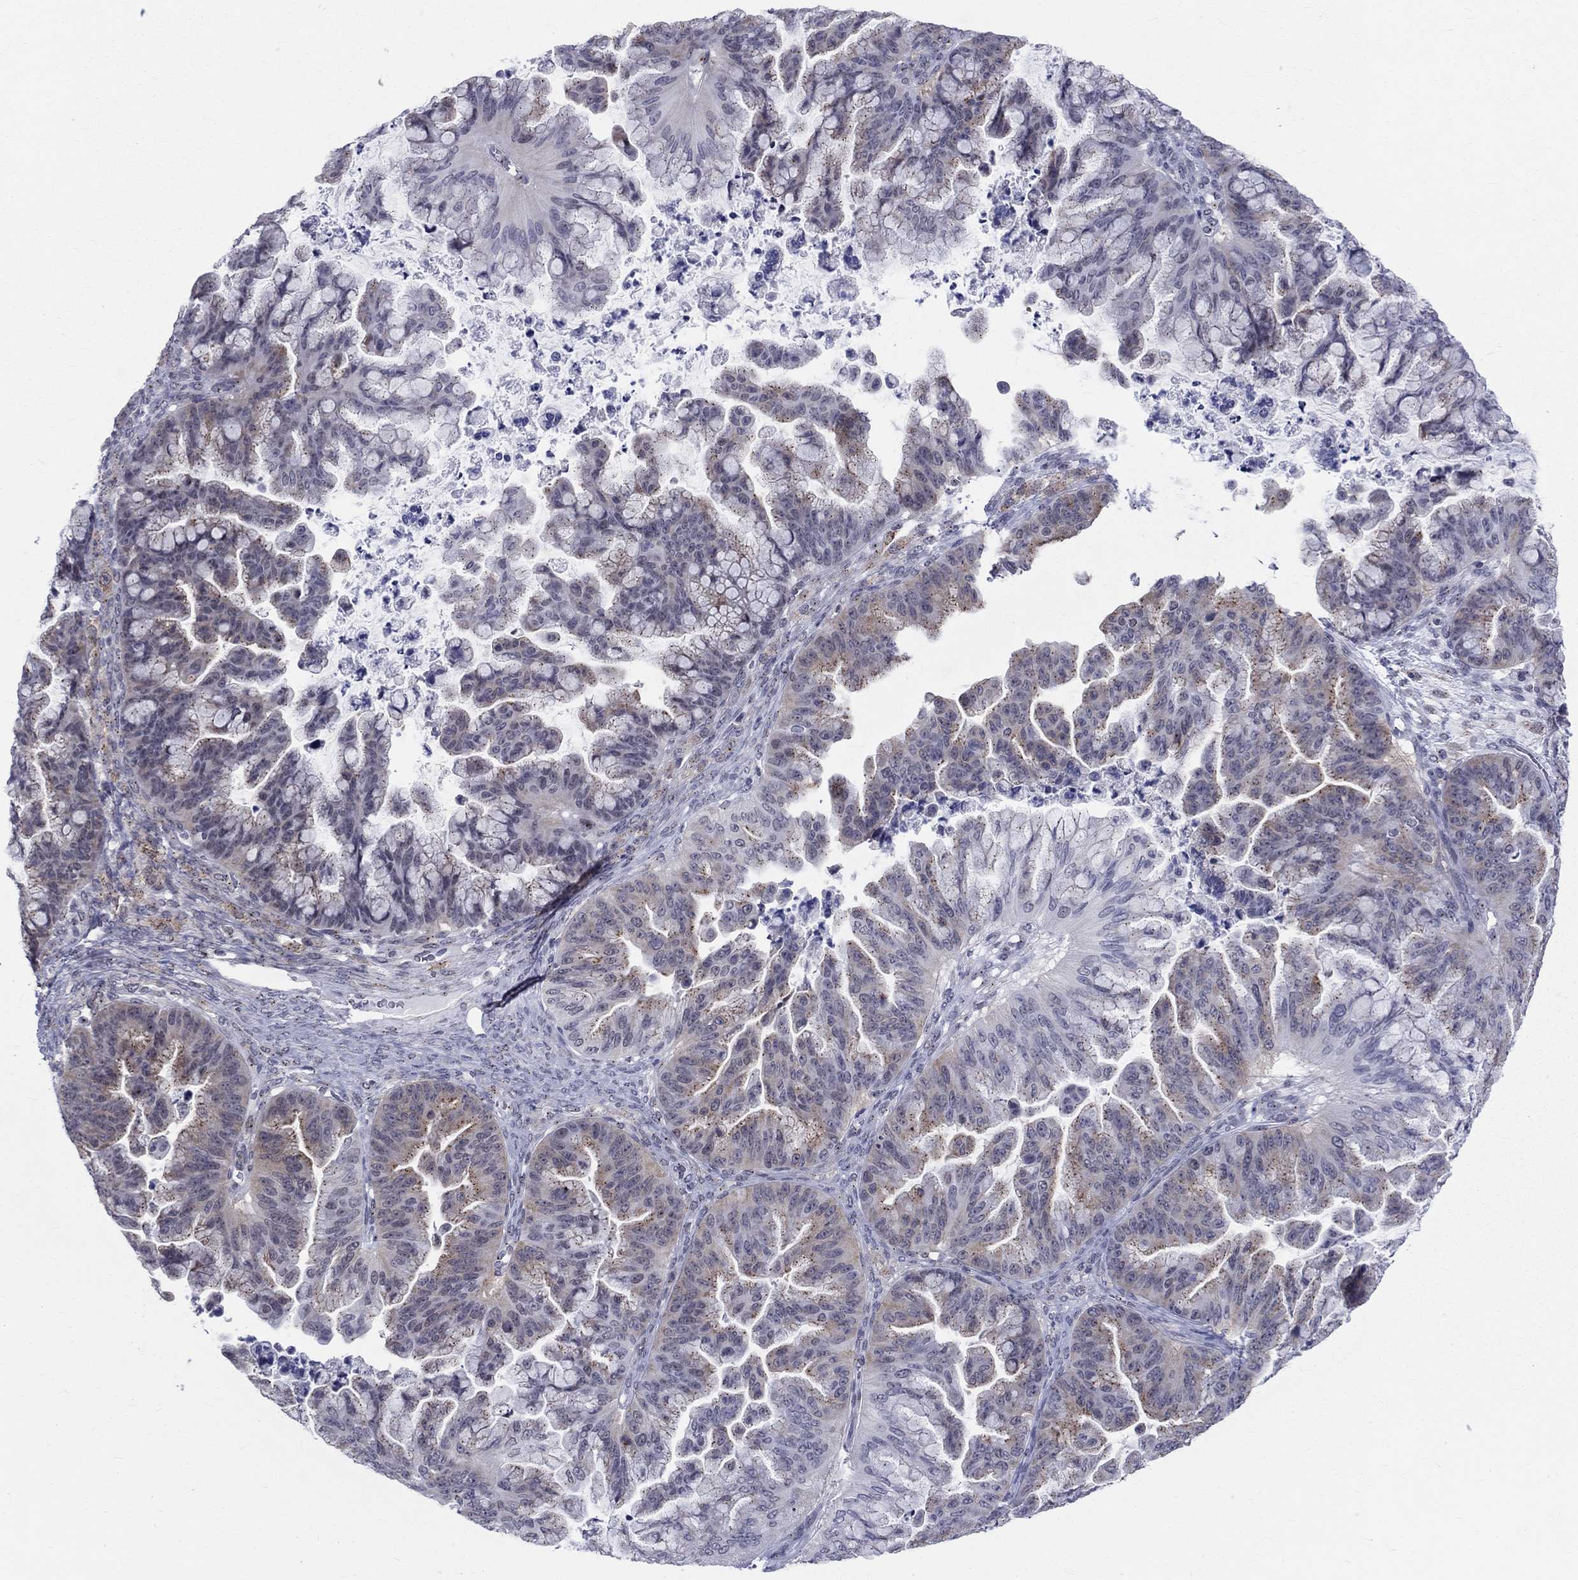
{"staining": {"intensity": "moderate", "quantity": "<25%", "location": "cytoplasmic/membranous"}, "tissue": "ovarian cancer", "cell_type": "Tumor cells", "image_type": "cancer", "snomed": [{"axis": "morphology", "description": "Cystadenocarcinoma, mucinous, NOS"}, {"axis": "topography", "description": "Ovary"}], "caption": "This is an image of IHC staining of mucinous cystadenocarcinoma (ovarian), which shows moderate positivity in the cytoplasmic/membranous of tumor cells.", "gene": "CEP43", "patient": {"sex": "female", "age": 67}}